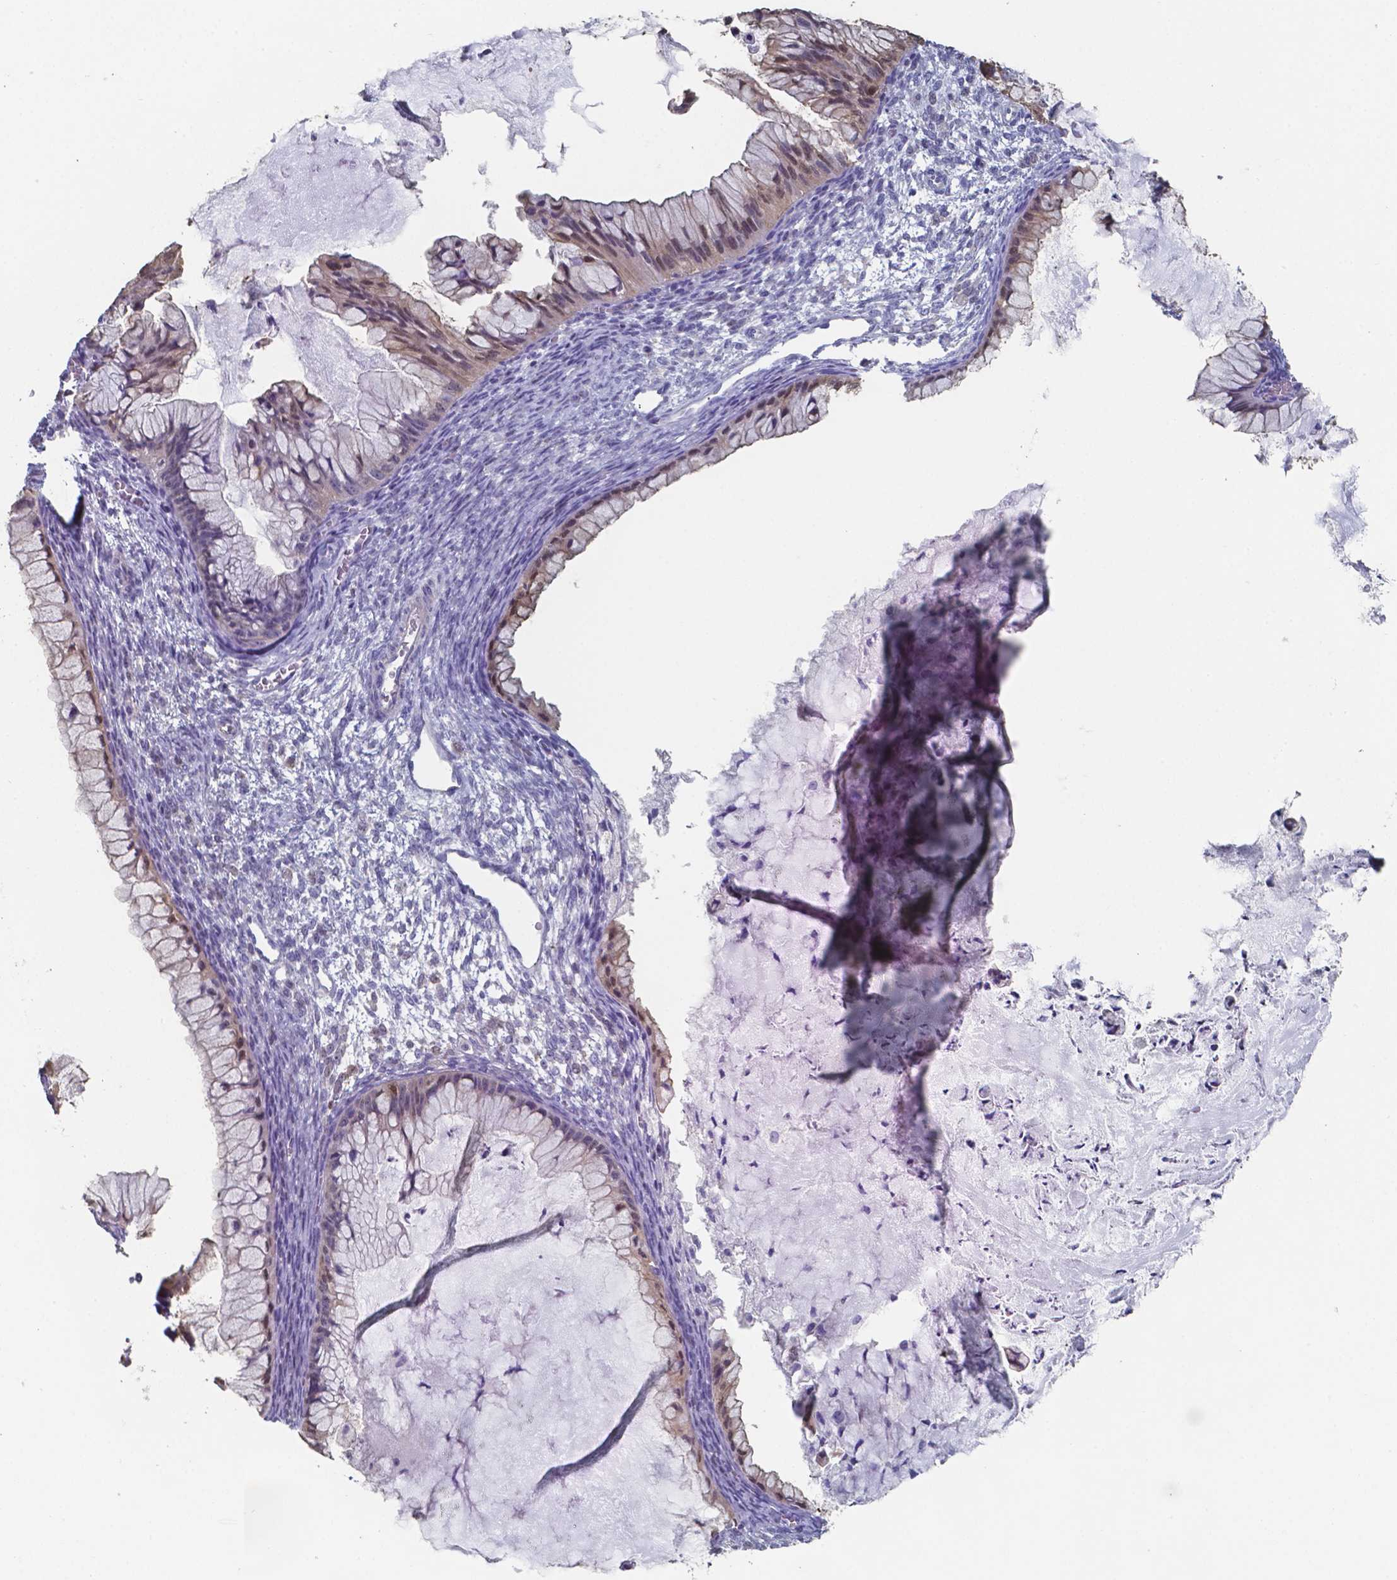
{"staining": {"intensity": "weak", "quantity": "25%-75%", "location": "cytoplasmic/membranous,nuclear"}, "tissue": "ovarian cancer", "cell_type": "Tumor cells", "image_type": "cancer", "snomed": [{"axis": "morphology", "description": "Cystadenocarcinoma, mucinous, NOS"}, {"axis": "topography", "description": "Ovary"}], "caption": "This micrograph exhibits ovarian cancer (mucinous cystadenocarcinoma) stained with IHC to label a protein in brown. The cytoplasmic/membranous and nuclear of tumor cells show weak positivity for the protein. Nuclei are counter-stained blue.", "gene": "FOXJ1", "patient": {"sex": "female", "age": 72}}